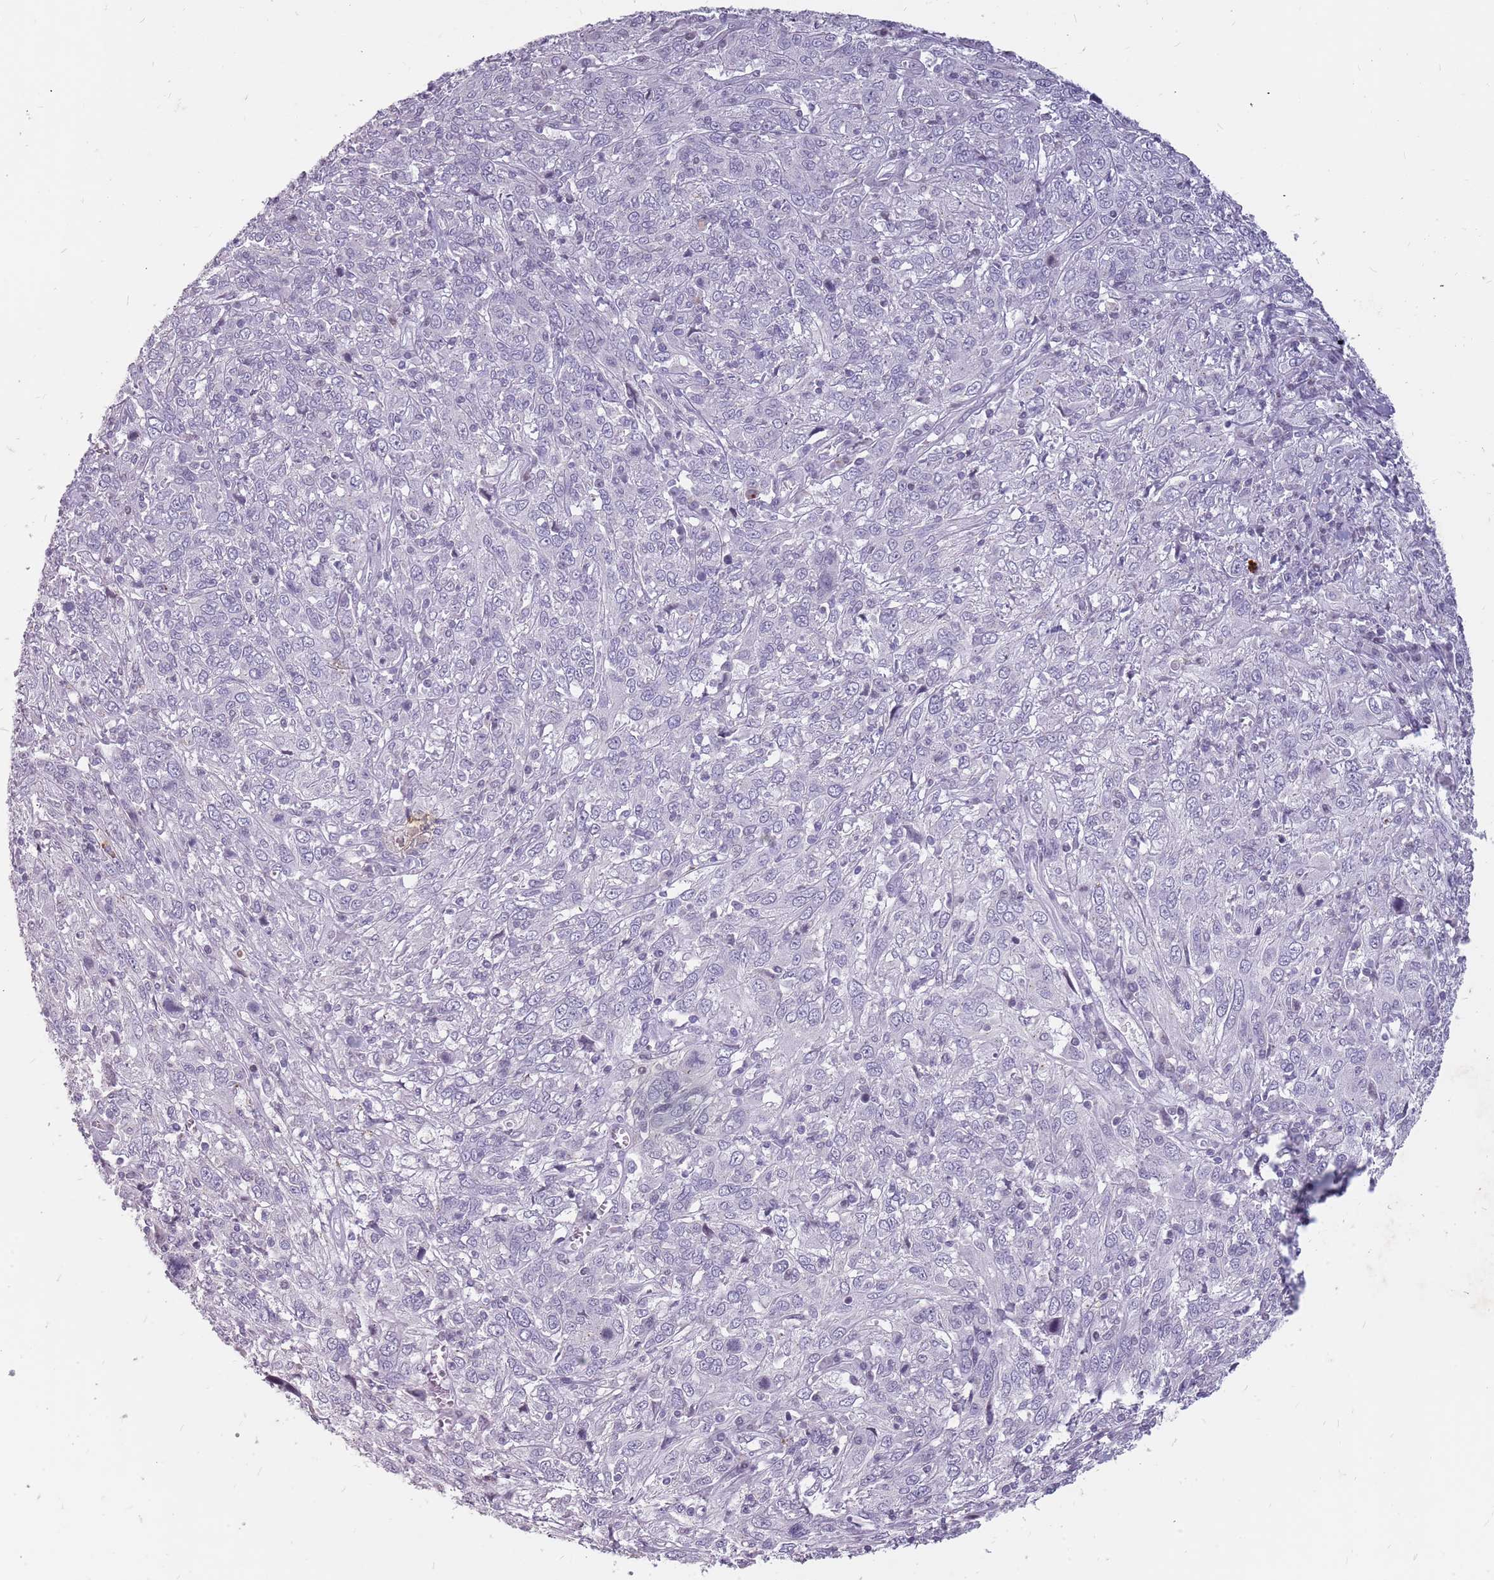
{"staining": {"intensity": "negative", "quantity": "none", "location": "none"}, "tissue": "cervical cancer", "cell_type": "Tumor cells", "image_type": "cancer", "snomed": [{"axis": "morphology", "description": "Squamous cell carcinoma, NOS"}, {"axis": "topography", "description": "Cervix"}], "caption": "Squamous cell carcinoma (cervical) stained for a protein using immunohistochemistry demonstrates no expression tumor cells.", "gene": "NEK6", "patient": {"sex": "female", "age": 46}}